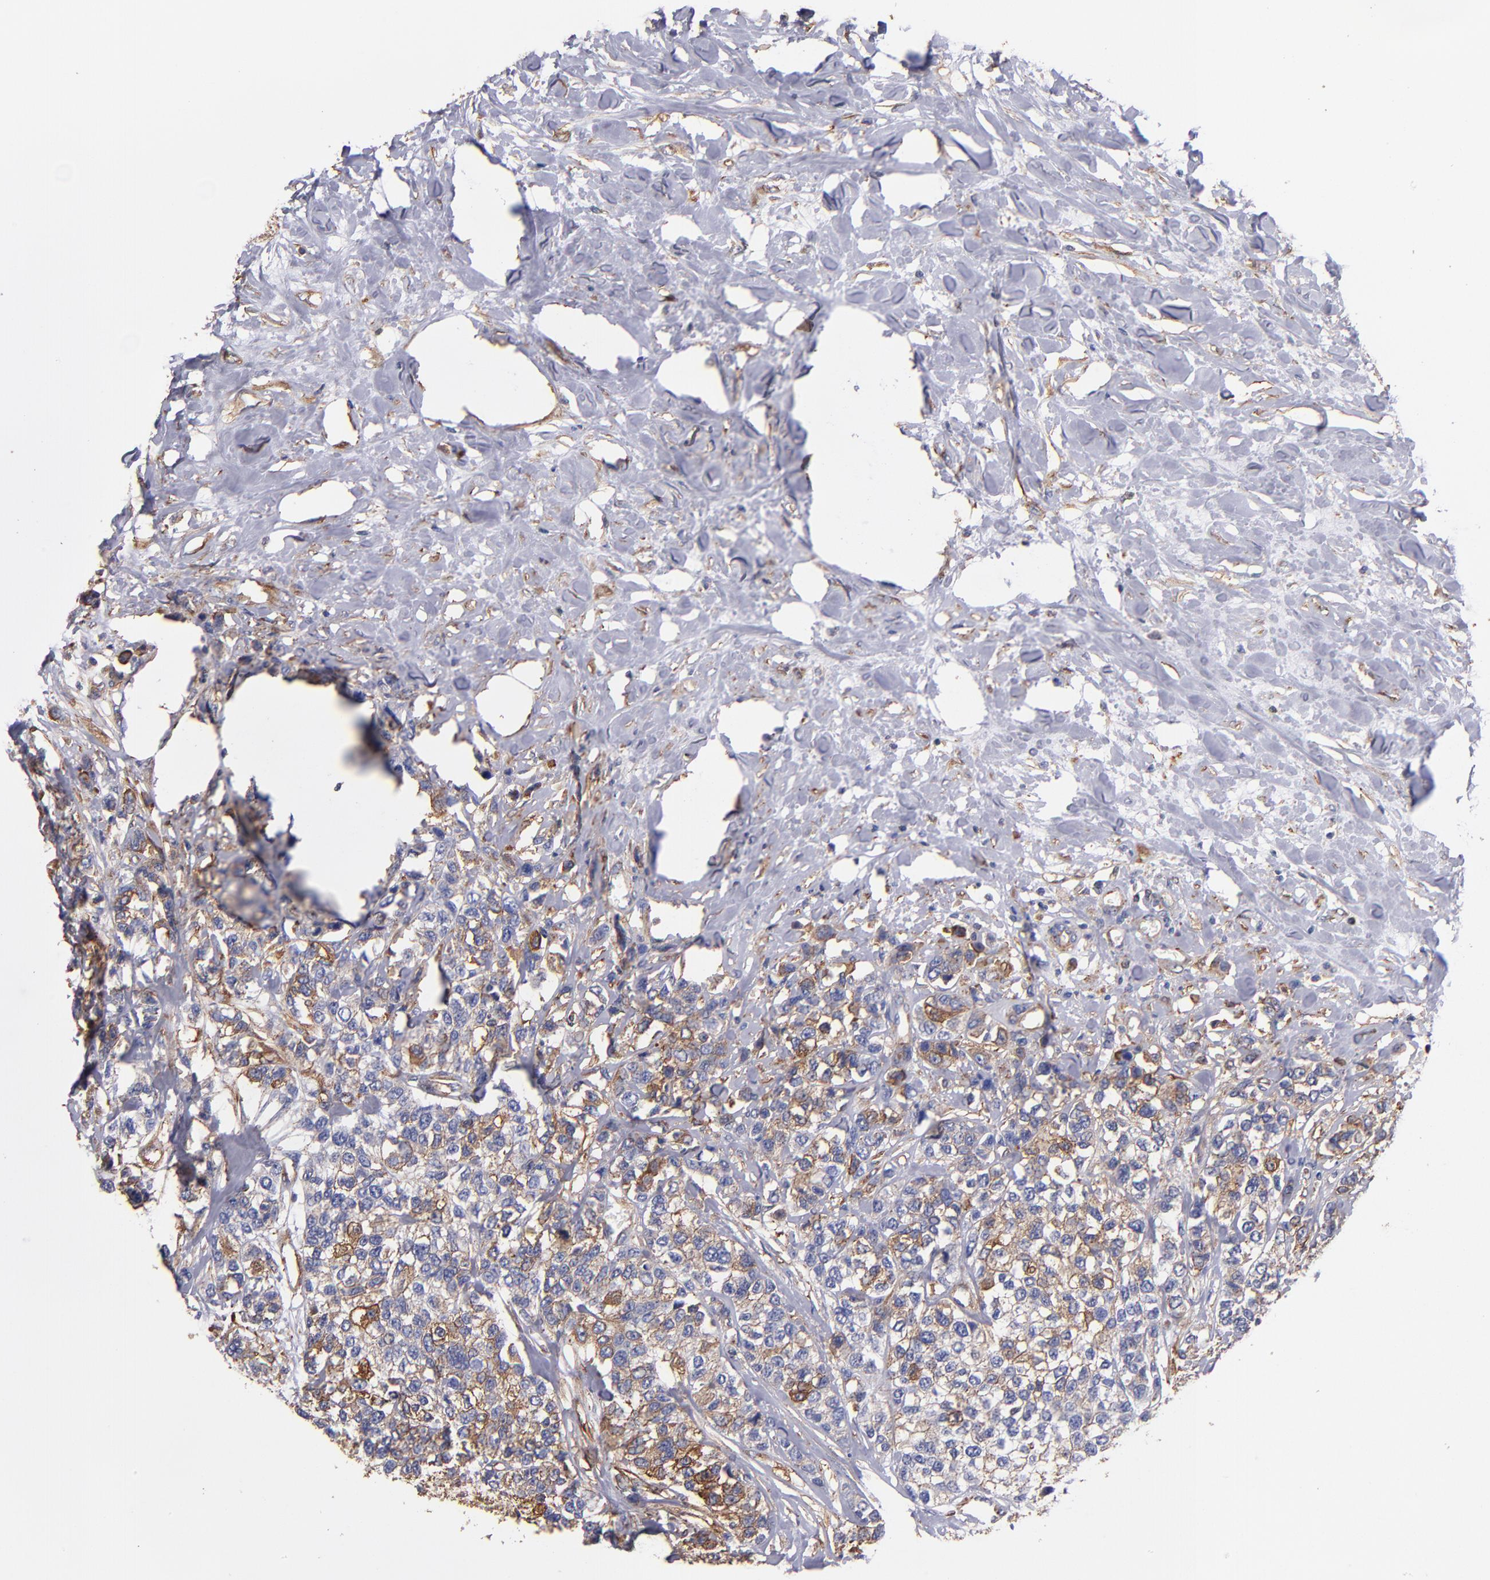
{"staining": {"intensity": "moderate", "quantity": "25%-75%", "location": "cytoplasmic/membranous"}, "tissue": "breast cancer", "cell_type": "Tumor cells", "image_type": "cancer", "snomed": [{"axis": "morphology", "description": "Duct carcinoma"}, {"axis": "topography", "description": "Breast"}], "caption": "Breast cancer stained for a protein (brown) displays moderate cytoplasmic/membranous positive positivity in approximately 25%-75% of tumor cells.", "gene": "MVP", "patient": {"sex": "female", "age": 51}}